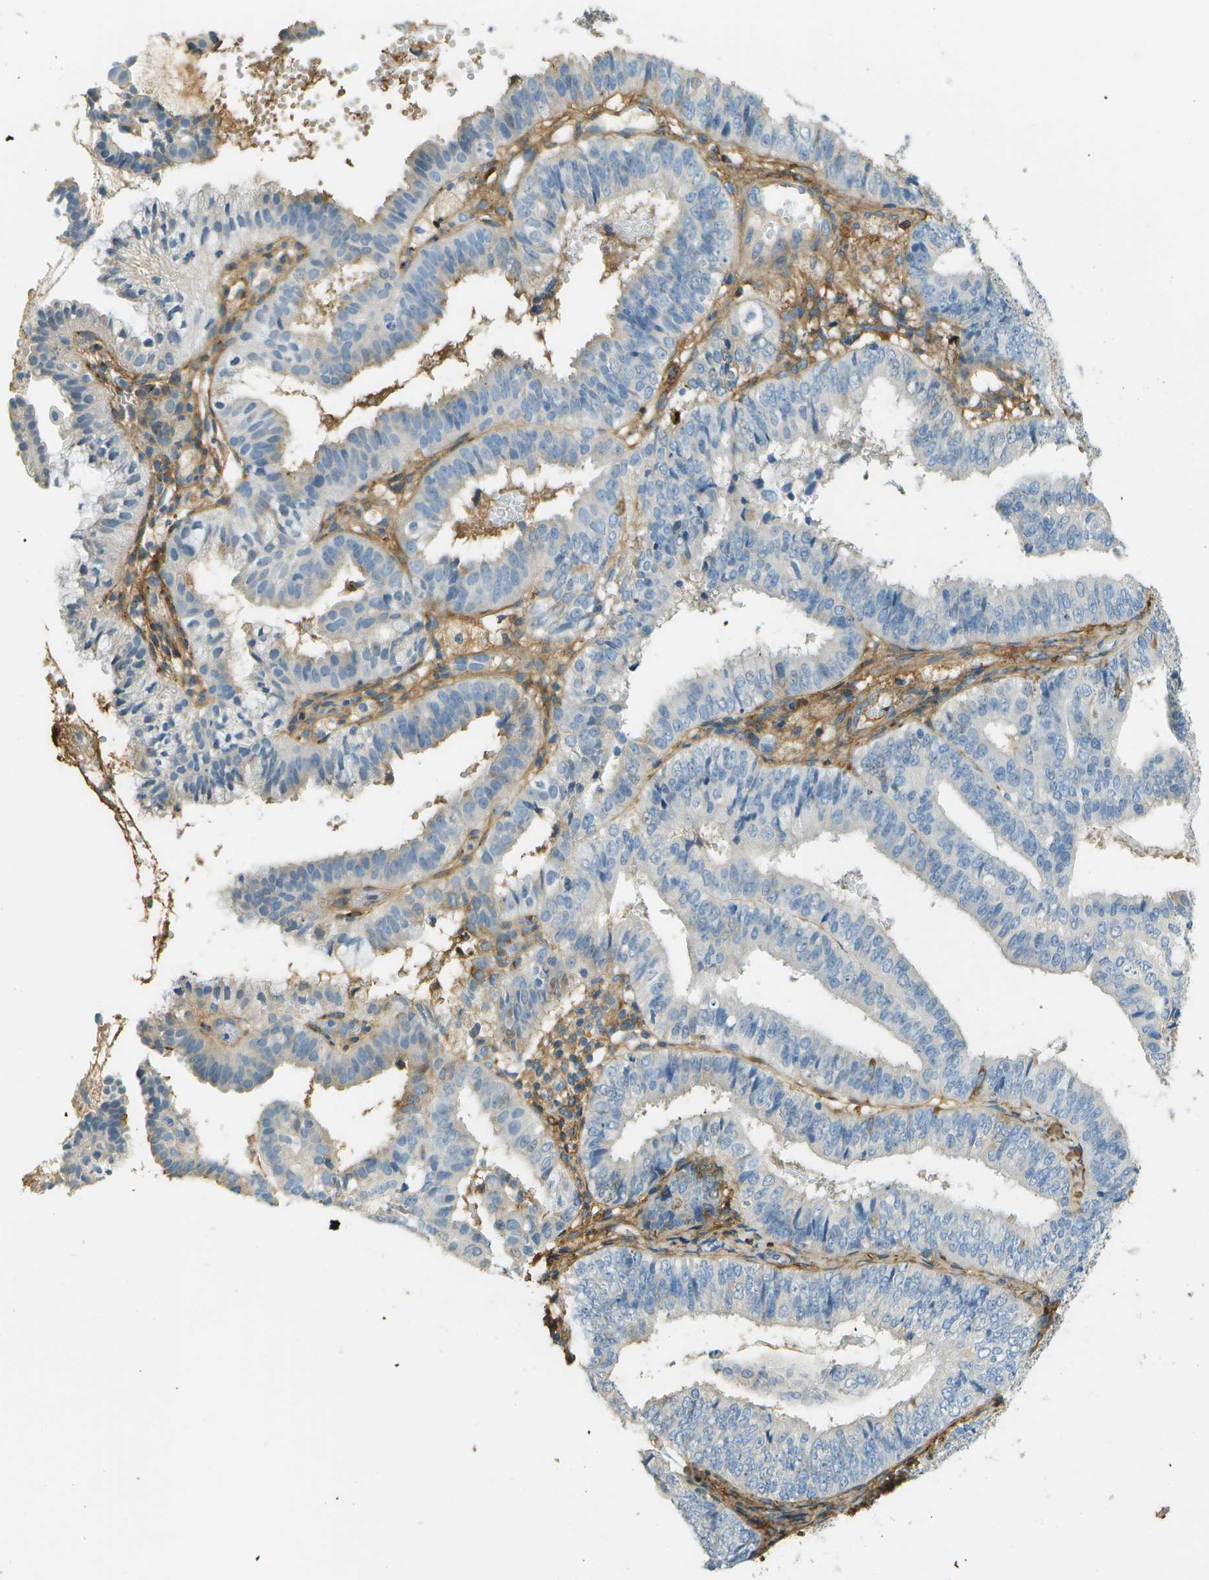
{"staining": {"intensity": "negative", "quantity": "none", "location": "none"}, "tissue": "endometrial cancer", "cell_type": "Tumor cells", "image_type": "cancer", "snomed": [{"axis": "morphology", "description": "Adenocarcinoma, NOS"}, {"axis": "topography", "description": "Endometrium"}], "caption": "A histopathology image of human endometrial adenocarcinoma is negative for staining in tumor cells. (DAB (3,3'-diaminobenzidine) IHC visualized using brightfield microscopy, high magnification).", "gene": "DCN", "patient": {"sex": "female", "age": 63}}